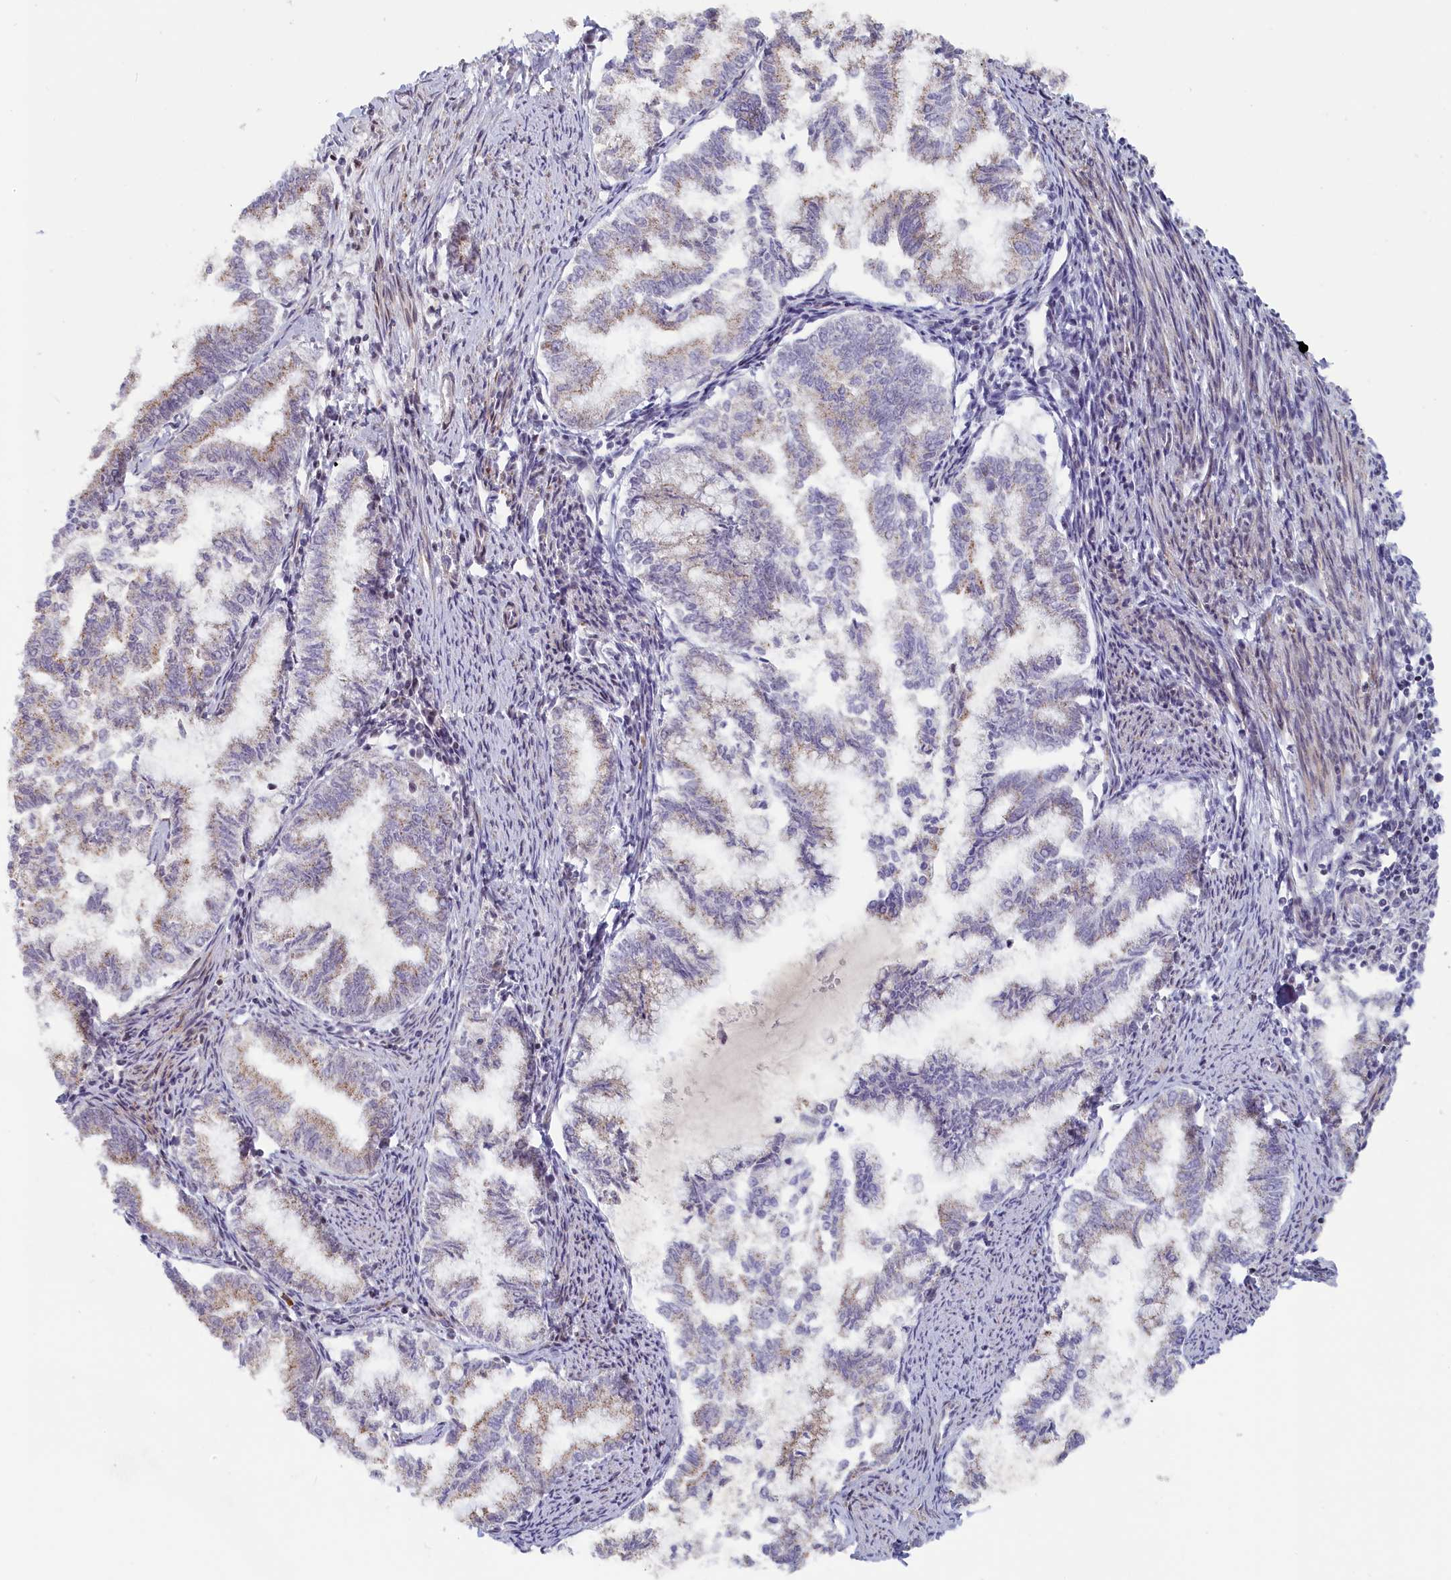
{"staining": {"intensity": "weak", "quantity": "<25%", "location": "cytoplasmic/membranous"}, "tissue": "endometrial cancer", "cell_type": "Tumor cells", "image_type": "cancer", "snomed": [{"axis": "morphology", "description": "Adenocarcinoma, NOS"}, {"axis": "topography", "description": "Endometrium"}], "caption": "This histopathology image is of endometrial cancer stained with immunohistochemistry (IHC) to label a protein in brown with the nuclei are counter-stained blue. There is no positivity in tumor cells. (Stains: DAB (3,3'-diaminobenzidine) IHC with hematoxylin counter stain, Microscopy: brightfield microscopy at high magnification).", "gene": "INTS4", "patient": {"sex": "female", "age": 79}}